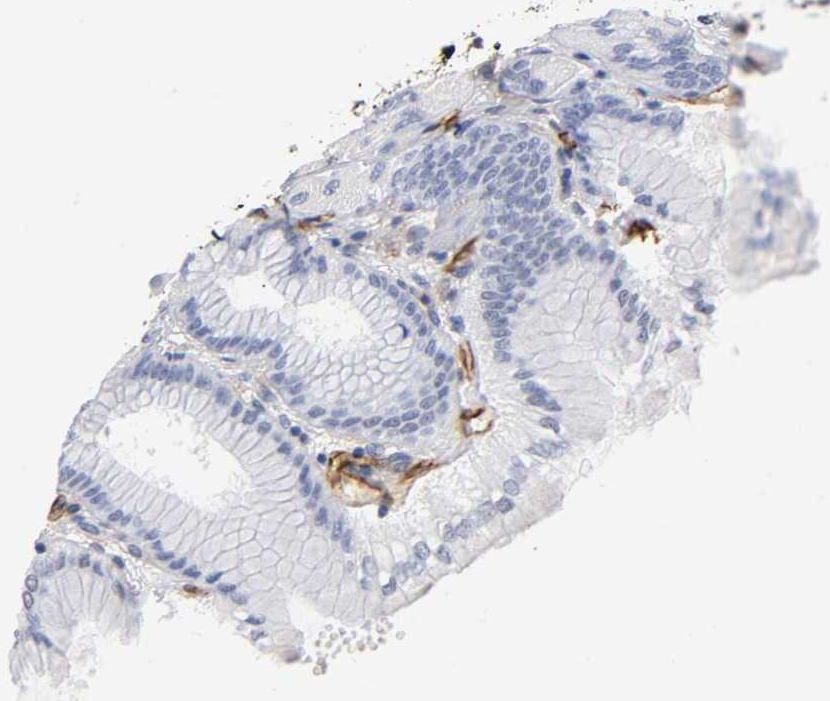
{"staining": {"intensity": "negative", "quantity": "none", "location": "none"}, "tissue": "stomach", "cell_type": "Glandular cells", "image_type": "normal", "snomed": [{"axis": "morphology", "description": "Normal tissue, NOS"}, {"axis": "topography", "description": "Stomach, upper"}], "caption": "This is an immunohistochemistry (IHC) micrograph of normal human stomach. There is no expression in glandular cells.", "gene": "ICAM1", "patient": {"sex": "female", "age": 56}}